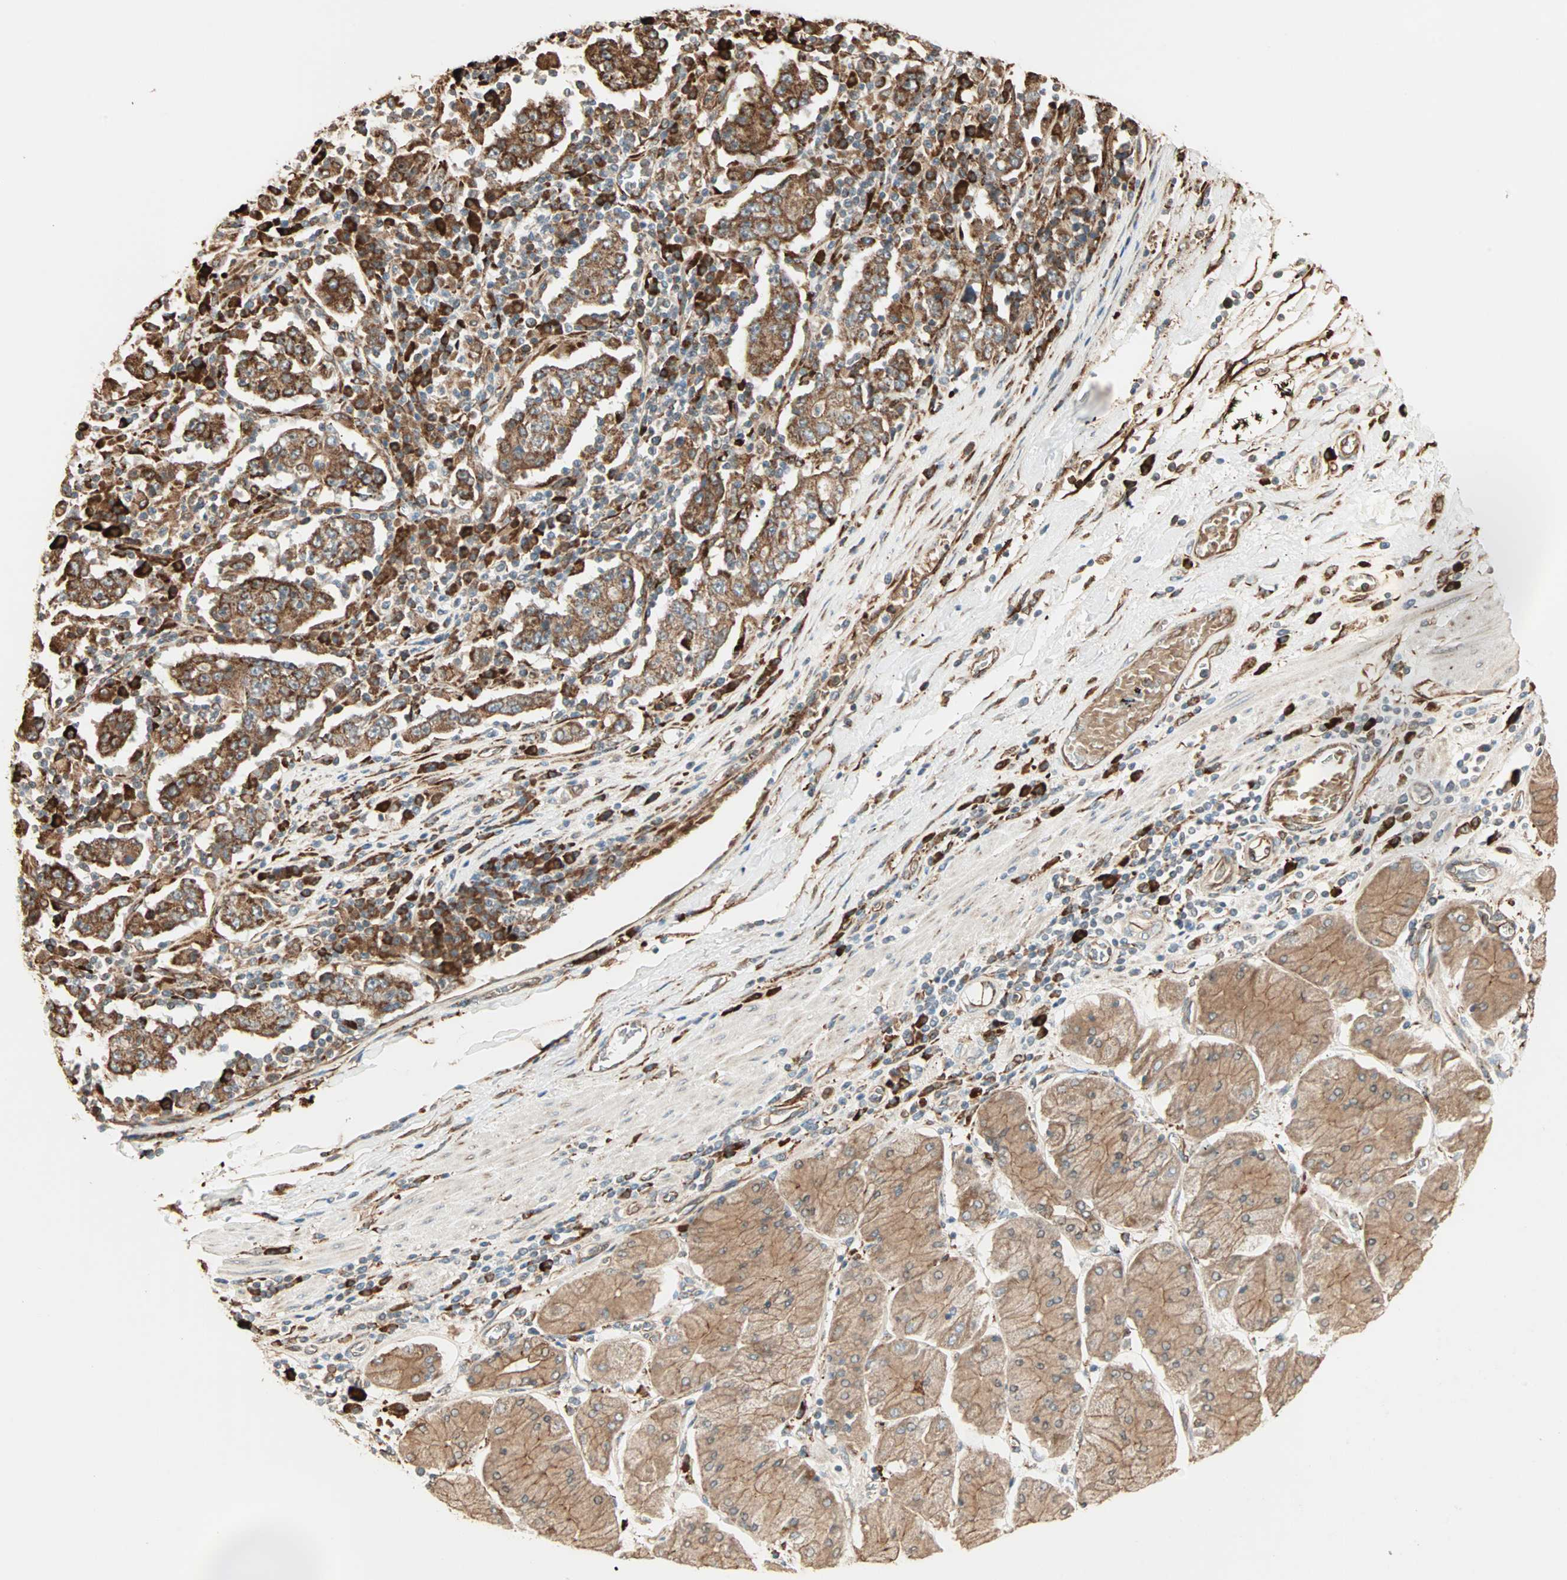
{"staining": {"intensity": "strong", "quantity": ">75%", "location": "cytoplasmic/membranous"}, "tissue": "stomach cancer", "cell_type": "Tumor cells", "image_type": "cancer", "snomed": [{"axis": "morphology", "description": "Normal tissue, NOS"}, {"axis": "morphology", "description": "Adenocarcinoma, NOS"}, {"axis": "topography", "description": "Stomach, upper"}, {"axis": "topography", "description": "Stomach"}], "caption": "This is an image of immunohistochemistry (IHC) staining of stomach adenocarcinoma, which shows strong staining in the cytoplasmic/membranous of tumor cells.", "gene": "P4HA1", "patient": {"sex": "male", "age": 59}}